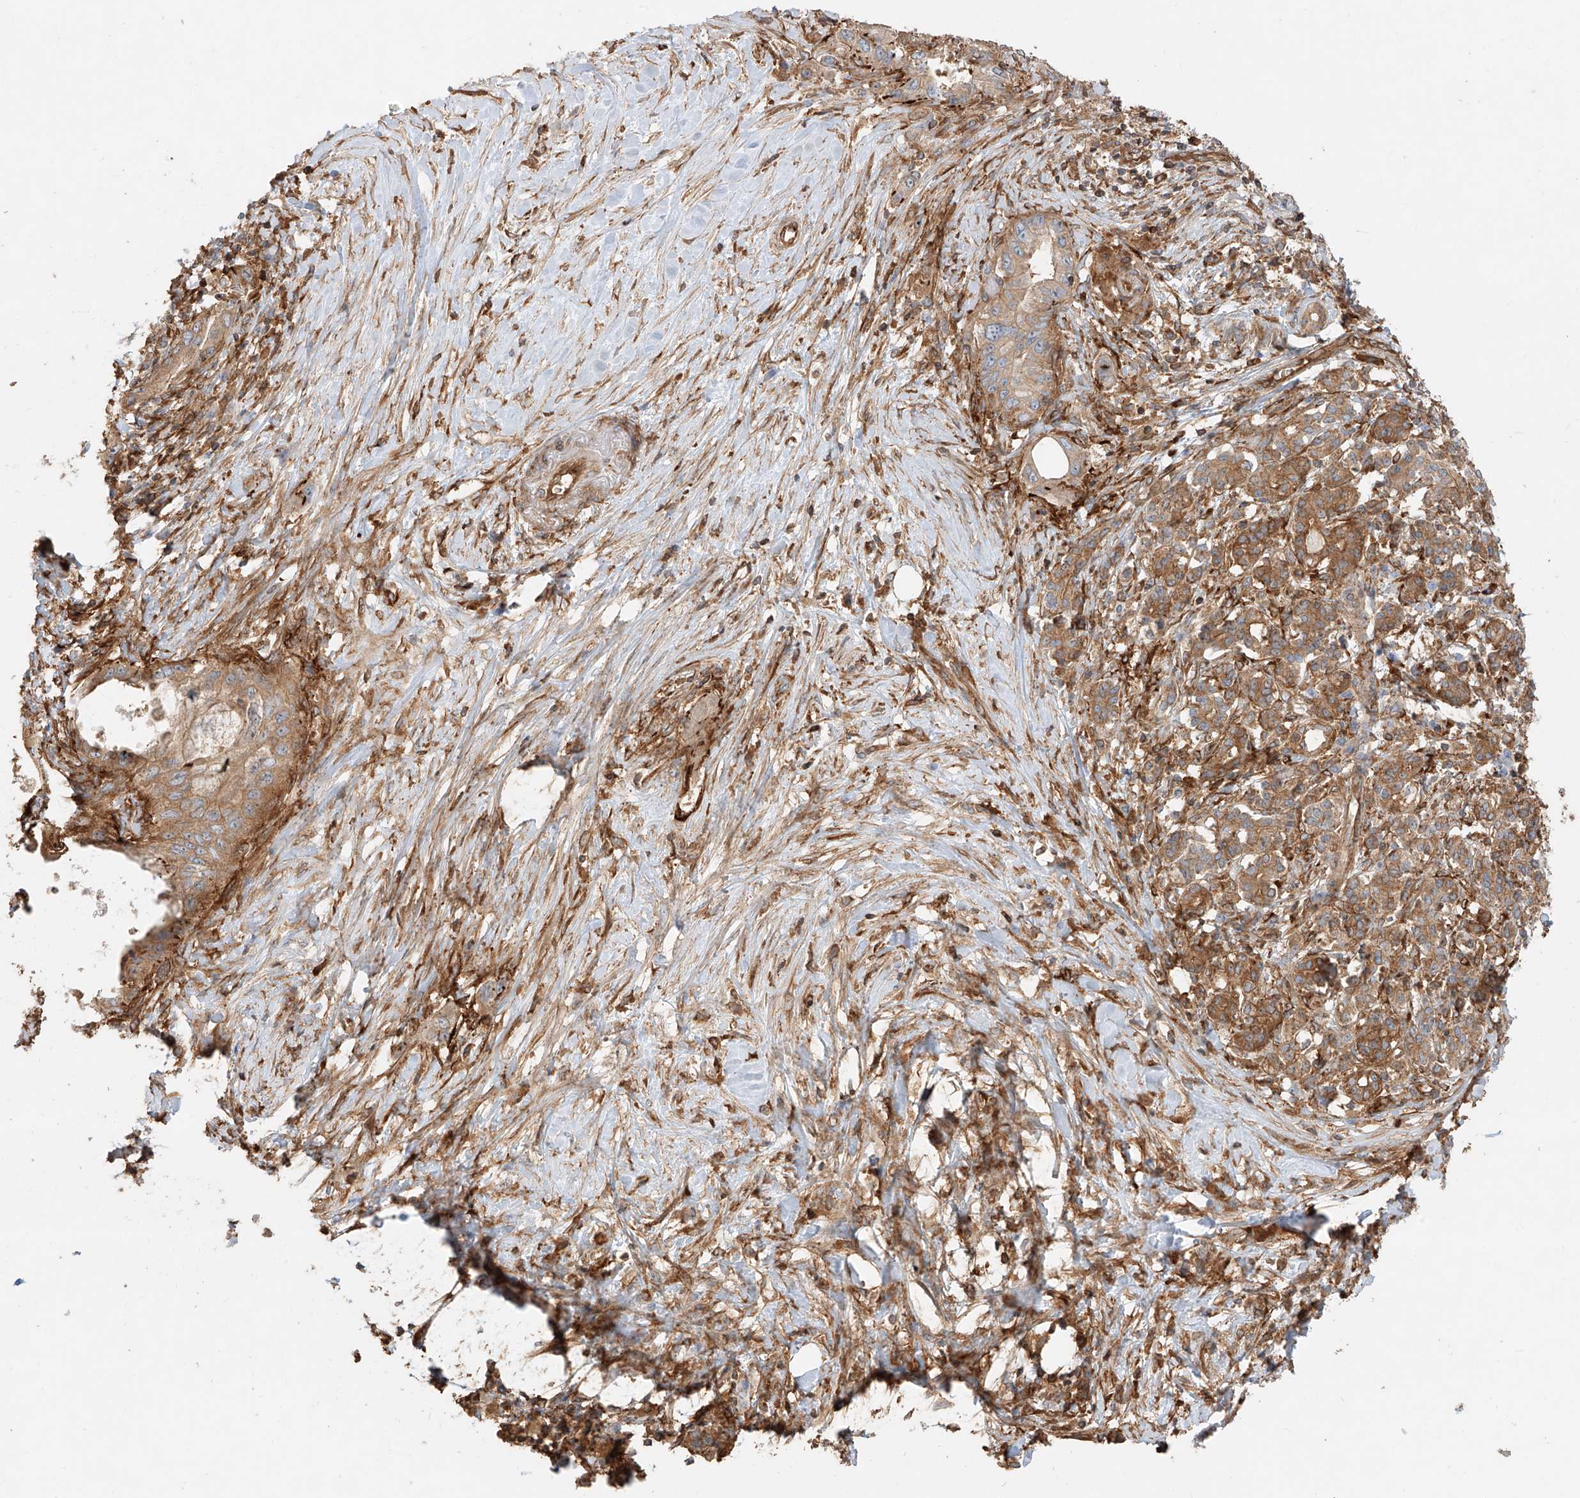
{"staining": {"intensity": "moderate", "quantity": ">75%", "location": "cytoplasmic/membranous"}, "tissue": "pancreatic cancer", "cell_type": "Tumor cells", "image_type": "cancer", "snomed": [{"axis": "morphology", "description": "Adenocarcinoma, NOS"}, {"axis": "topography", "description": "Pancreas"}], "caption": "Immunohistochemistry (IHC) staining of pancreatic adenocarcinoma, which demonstrates medium levels of moderate cytoplasmic/membranous expression in approximately >75% of tumor cells indicating moderate cytoplasmic/membranous protein expression. The staining was performed using DAB (3,3'-diaminobenzidine) (brown) for protein detection and nuclei were counterstained in hematoxylin (blue).", "gene": "SNX9", "patient": {"sex": "female", "age": 73}}